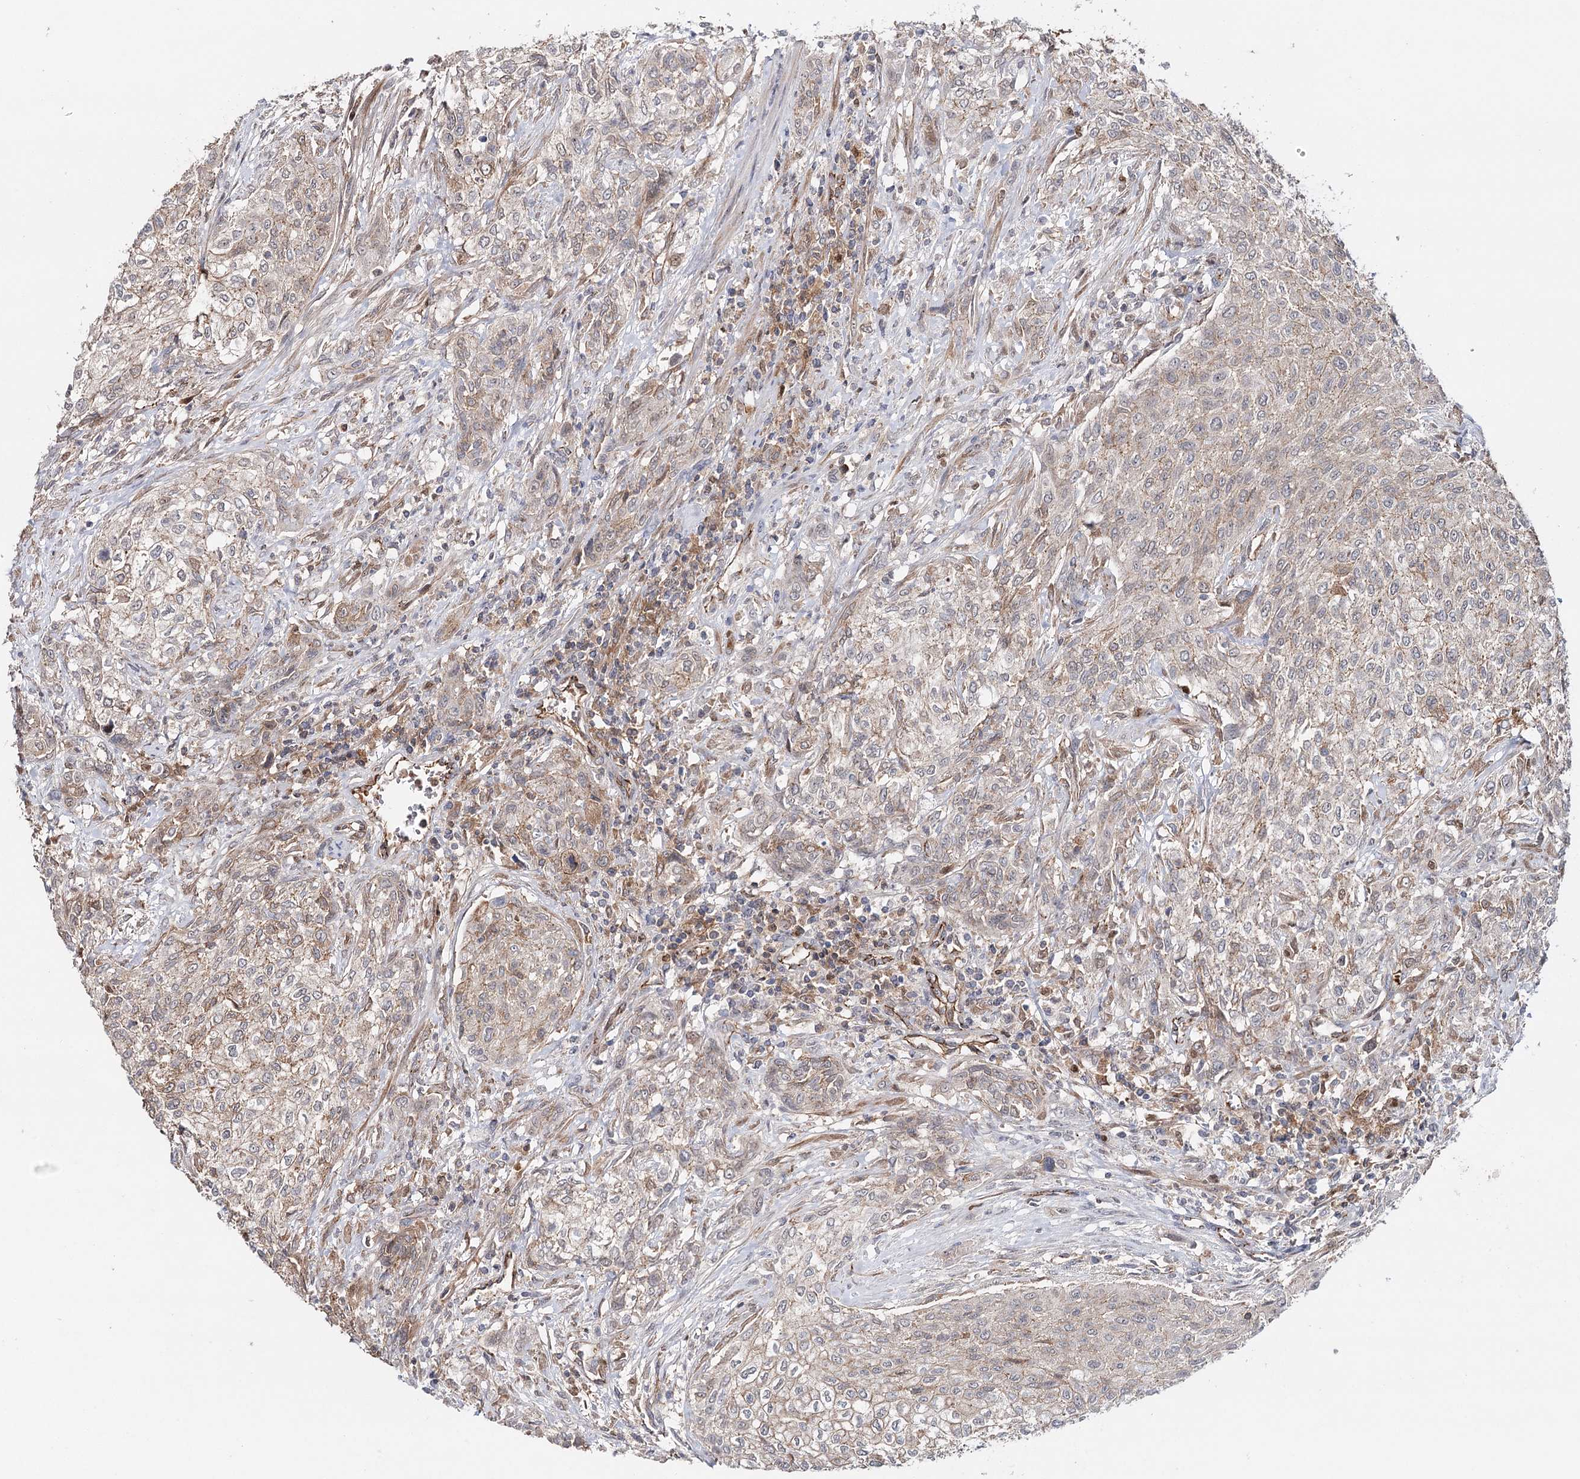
{"staining": {"intensity": "weak", "quantity": "<25%", "location": "cytoplasmic/membranous"}, "tissue": "urothelial cancer", "cell_type": "Tumor cells", "image_type": "cancer", "snomed": [{"axis": "morphology", "description": "Normal tissue, NOS"}, {"axis": "morphology", "description": "Urothelial carcinoma, NOS"}, {"axis": "topography", "description": "Urinary bladder"}, {"axis": "topography", "description": "Peripheral nerve tissue"}], "caption": "A photomicrograph of human transitional cell carcinoma is negative for staining in tumor cells.", "gene": "PKP4", "patient": {"sex": "male", "age": 35}}